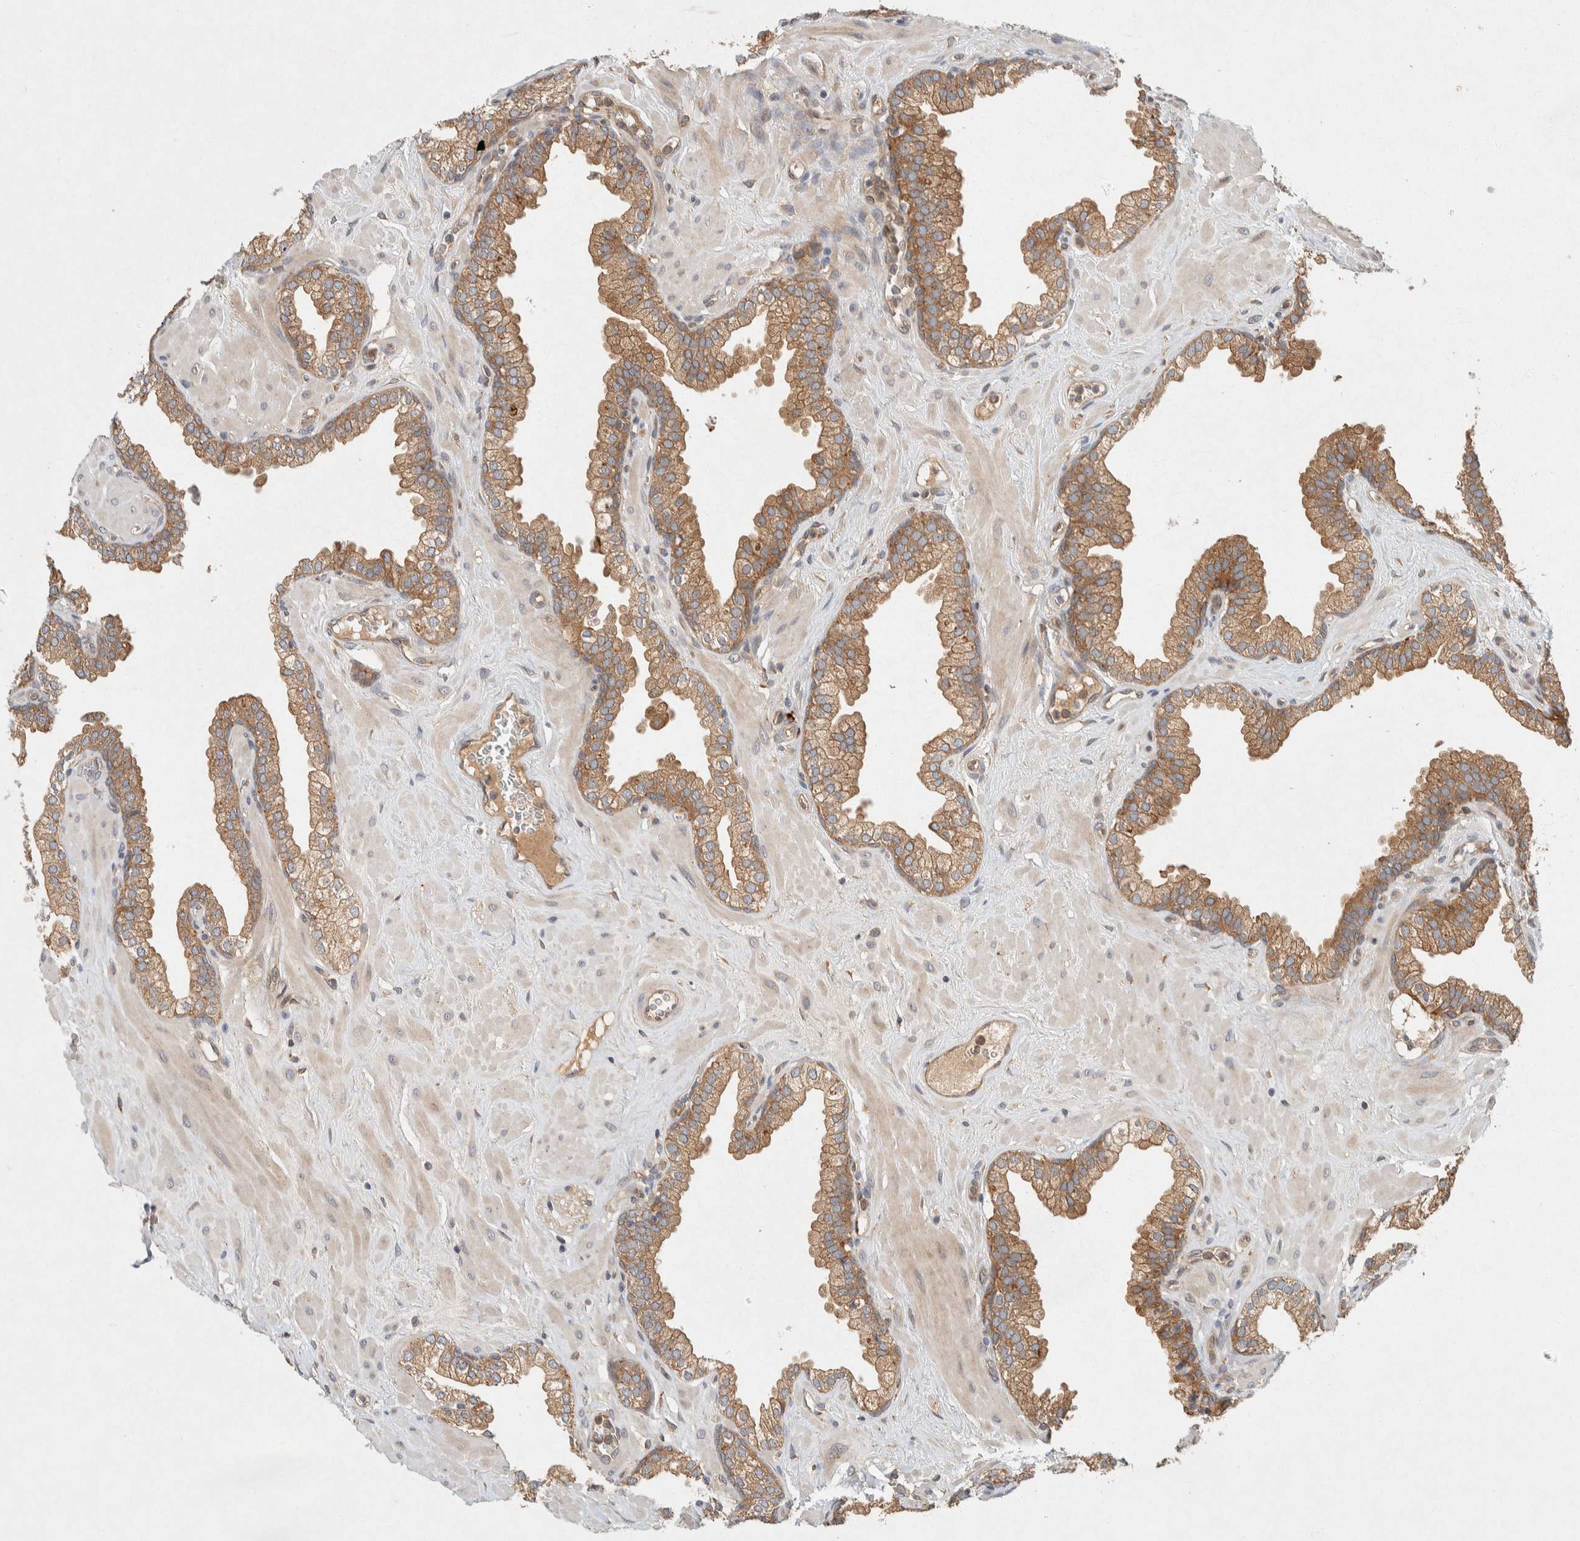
{"staining": {"intensity": "moderate", "quantity": ">75%", "location": "cytoplasmic/membranous"}, "tissue": "prostate", "cell_type": "Glandular cells", "image_type": "normal", "snomed": [{"axis": "morphology", "description": "Normal tissue, NOS"}, {"axis": "morphology", "description": "Urothelial carcinoma, Low grade"}, {"axis": "topography", "description": "Urinary bladder"}, {"axis": "topography", "description": "Prostate"}], "caption": "A photomicrograph showing moderate cytoplasmic/membranous positivity in about >75% of glandular cells in unremarkable prostate, as visualized by brown immunohistochemical staining.", "gene": "PXK", "patient": {"sex": "male", "age": 60}}